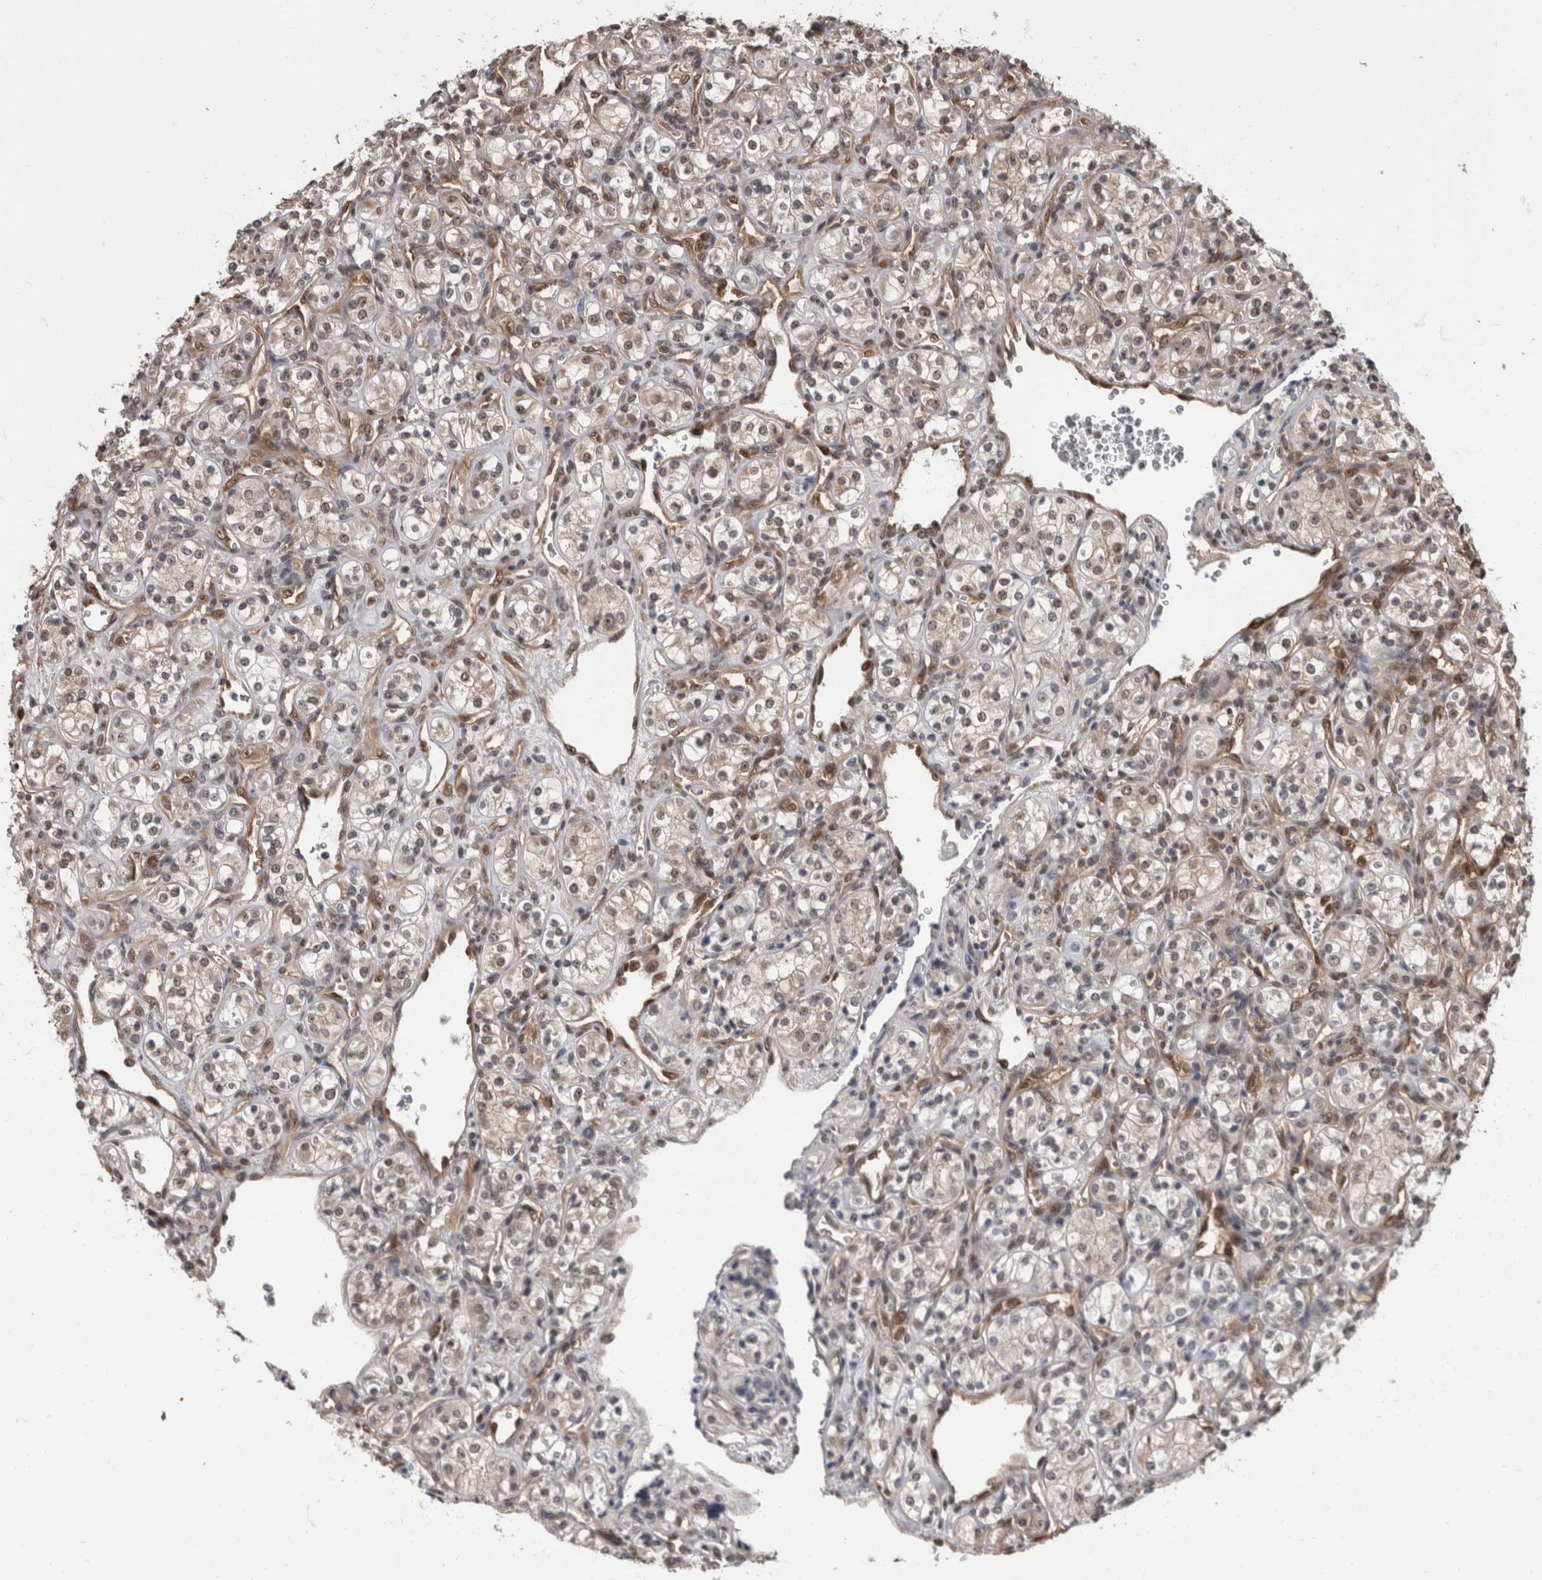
{"staining": {"intensity": "weak", "quantity": "25%-75%", "location": "nuclear"}, "tissue": "renal cancer", "cell_type": "Tumor cells", "image_type": "cancer", "snomed": [{"axis": "morphology", "description": "Adenocarcinoma, NOS"}, {"axis": "topography", "description": "Kidney"}], "caption": "The micrograph exhibits staining of renal cancer, revealing weak nuclear protein positivity (brown color) within tumor cells.", "gene": "AKT3", "patient": {"sex": "male", "age": 77}}